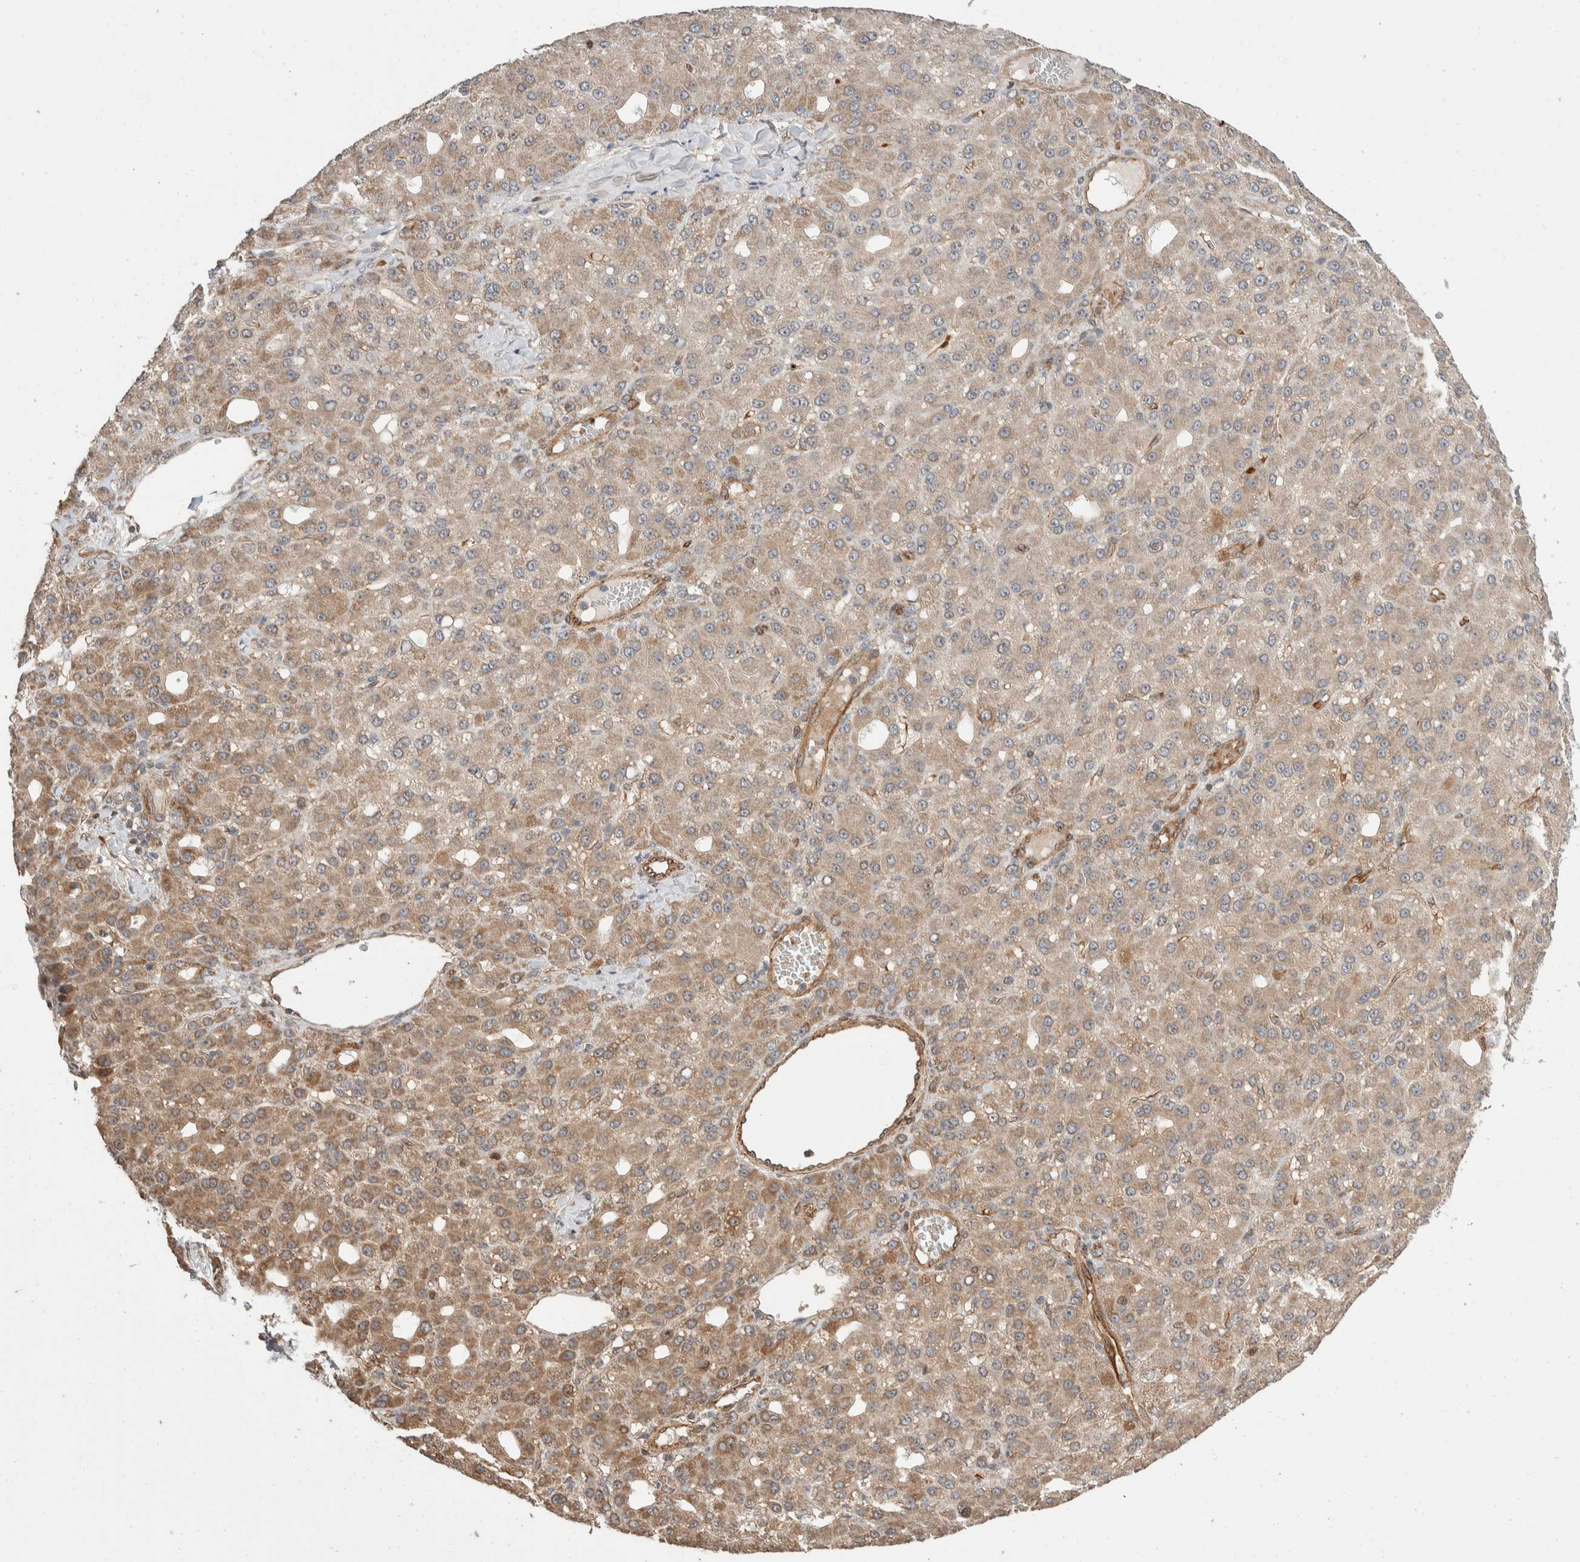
{"staining": {"intensity": "weak", "quantity": ">75%", "location": "cytoplasmic/membranous"}, "tissue": "liver cancer", "cell_type": "Tumor cells", "image_type": "cancer", "snomed": [{"axis": "morphology", "description": "Carcinoma, Hepatocellular, NOS"}, {"axis": "topography", "description": "Liver"}], "caption": "DAB immunohistochemical staining of human liver cancer exhibits weak cytoplasmic/membranous protein positivity in approximately >75% of tumor cells.", "gene": "ERC1", "patient": {"sex": "male", "age": 67}}